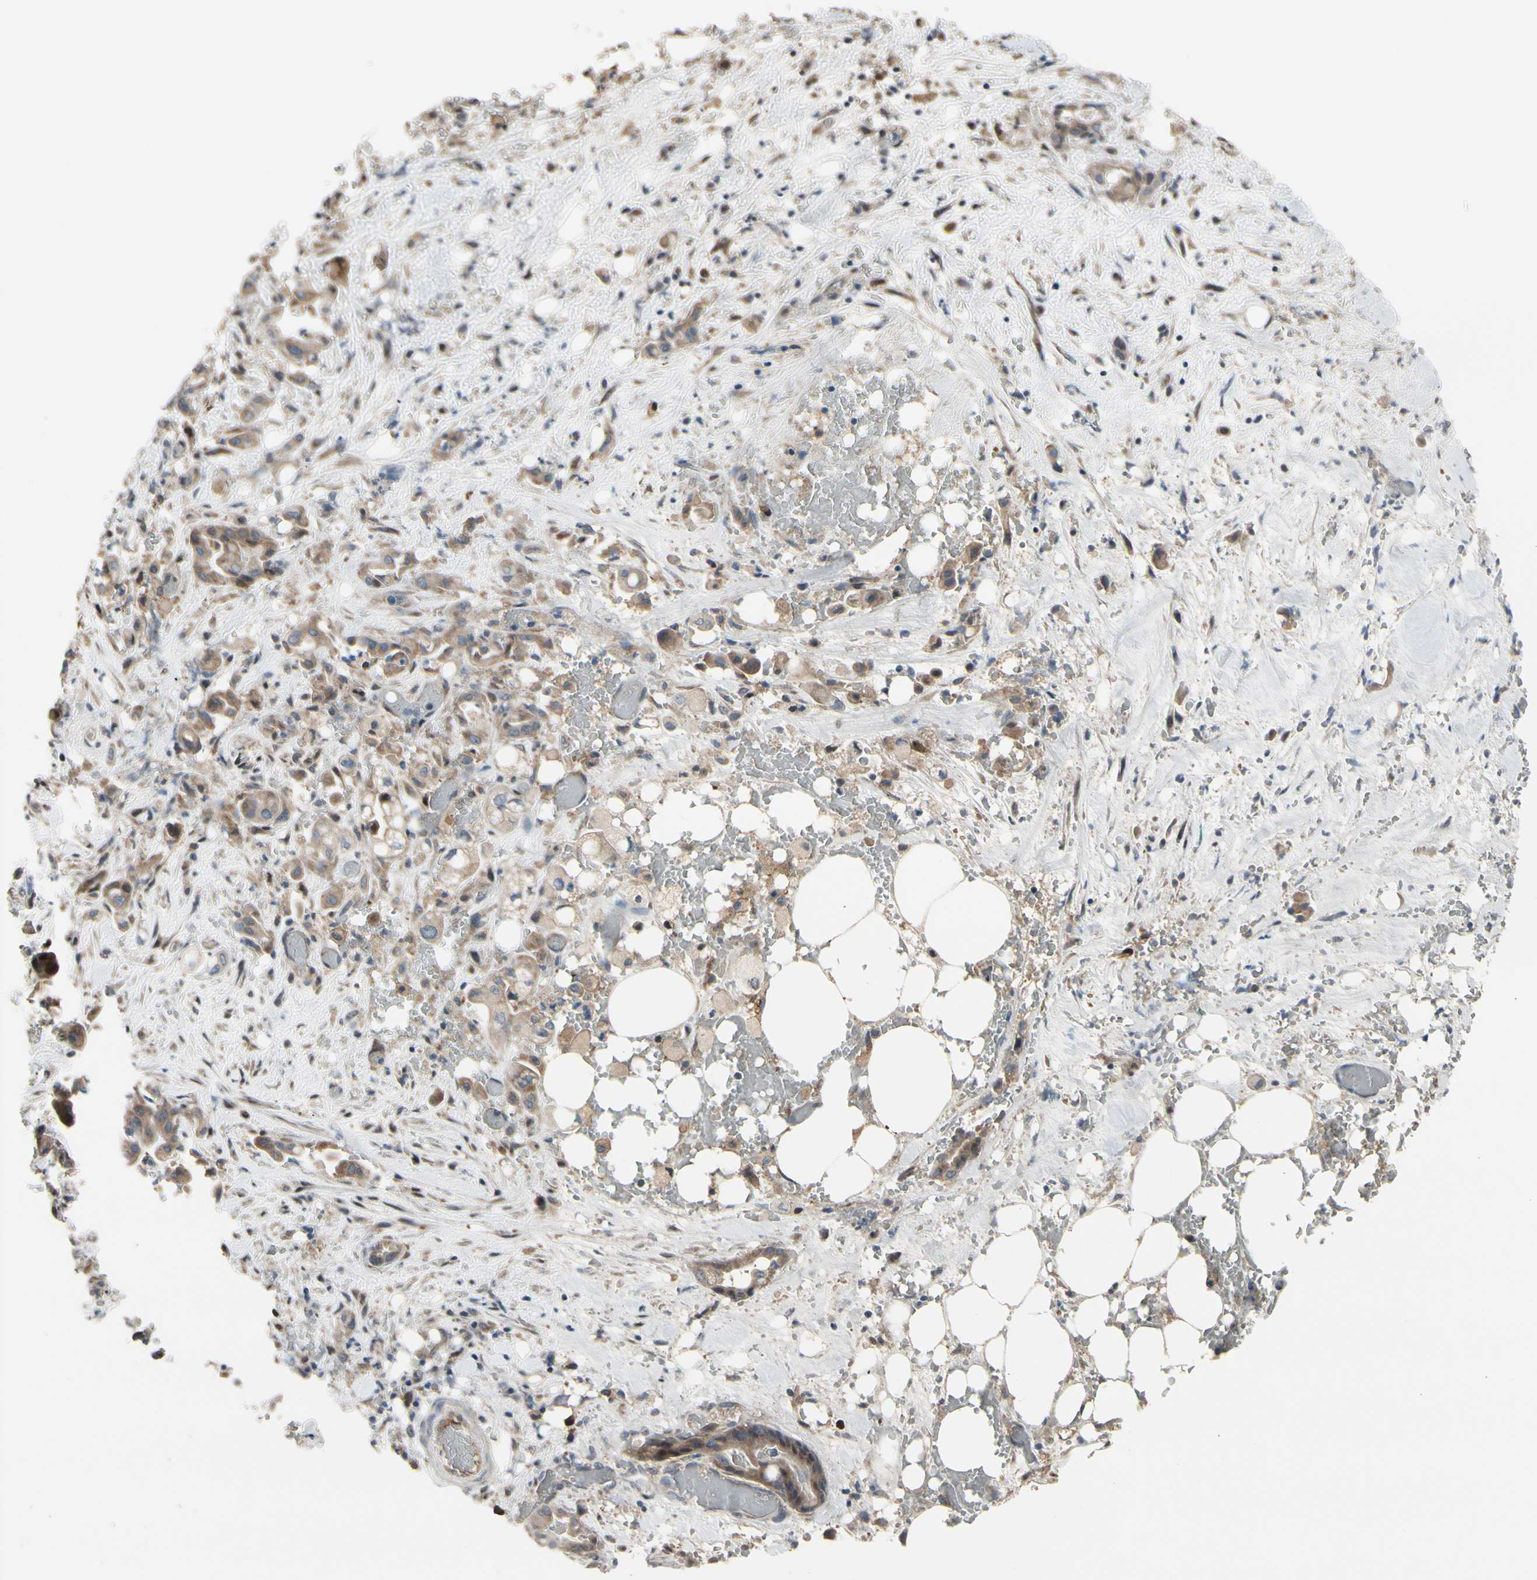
{"staining": {"intensity": "weak", "quantity": ">75%", "location": "cytoplasmic/membranous"}, "tissue": "liver cancer", "cell_type": "Tumor cells", "image_type": "cancer", "snomed": [{"axis": "morphology", "description": "Cholangiocarcinoma"}, {"axis": "topography", "description": "Liver"}], "caption": "Cholangiocarcinoma (liver) was stained to show a protein in brown. There is low levels of weak cytoplasmic/membranous staining in about >75% of tumor cells.", "gene": "SNX29", "patient": {"sex": "female", "age": 68}}